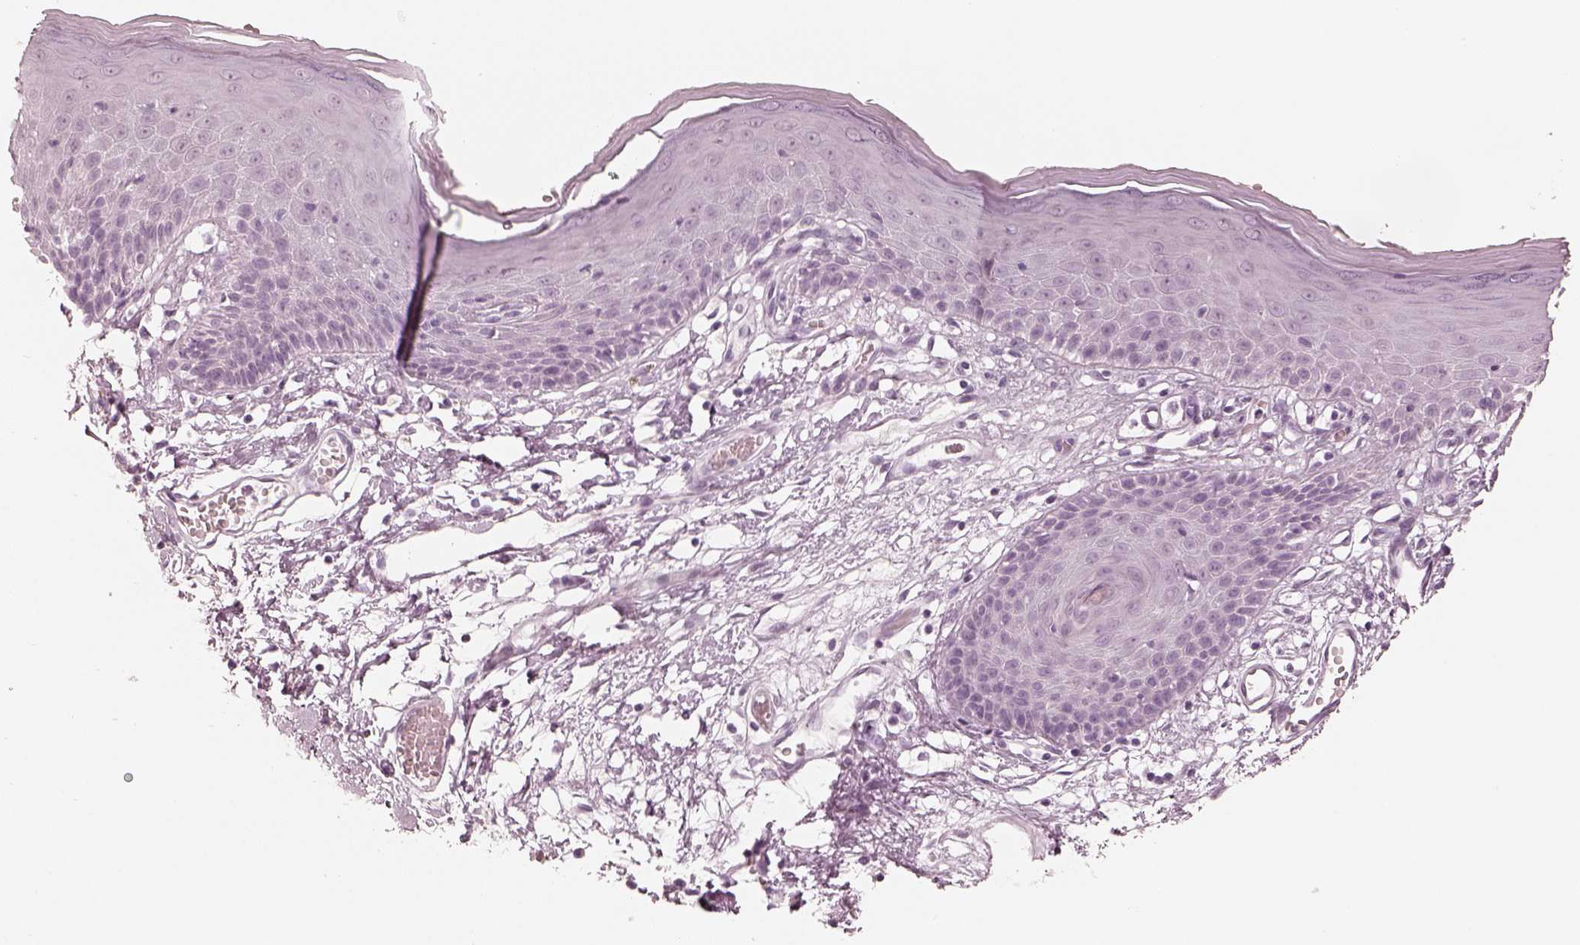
{"staining": {"intensity": "negative", "quantity": "none", "location": "none"}, "tissue": "skin", "cell_type": "Epidermal cells", "image_type": "normal", "snomed": [{"axis": "morphology", "description": "Normal tissue, NOS"}, {"axis": "topography", "description": "Vulva"}], "caption": "High power microscopy image of an IHC photomicrograph of benign skin, revealing no significant positivity in epidermal cells.", "gene": "CALR3", "patient": {"sex": "female", "age": 68}}